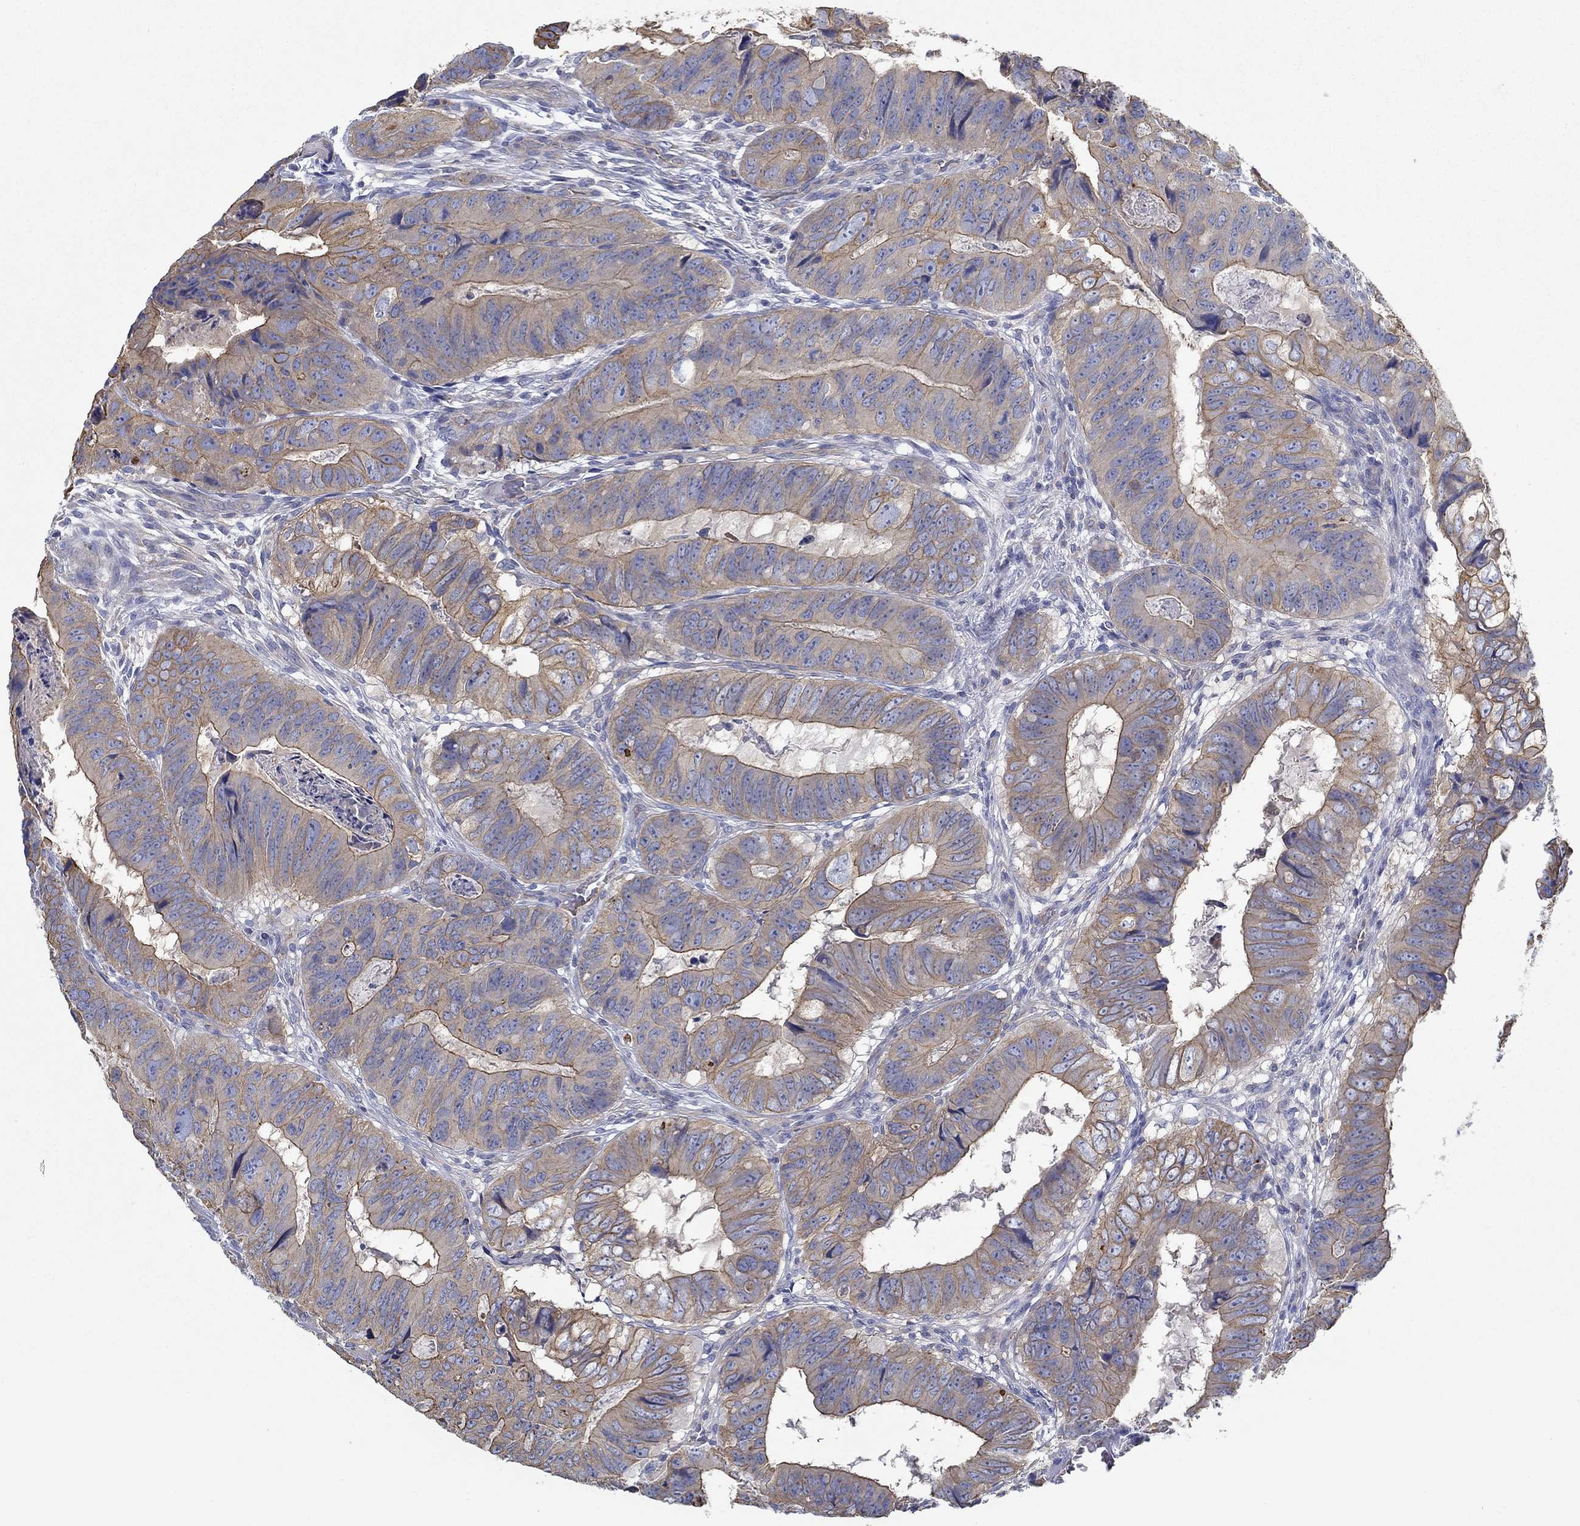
{"staining": {"intensity": "moderate", "quantity": ">75%", "location": "cytoplasmic/membranous"}, "tissue": "colorectal cancer", "cell_type": "Tumor cells", "image_type": "cancer", "snomed": [{"axis": "morphology", "description": "Adenocarcinoma, NOS"}, {"axis": "topography", "description": "Colon"}], "caption": "Approximately >75% of tumor cells in colorectal adenocarcinoma exhibit moderate cytoplasmic/membranous protein positivity as visualized by brown immunohistochemical staining.", "gene": "BBOF1", "patient": {"sex": "male", "age": 79}}